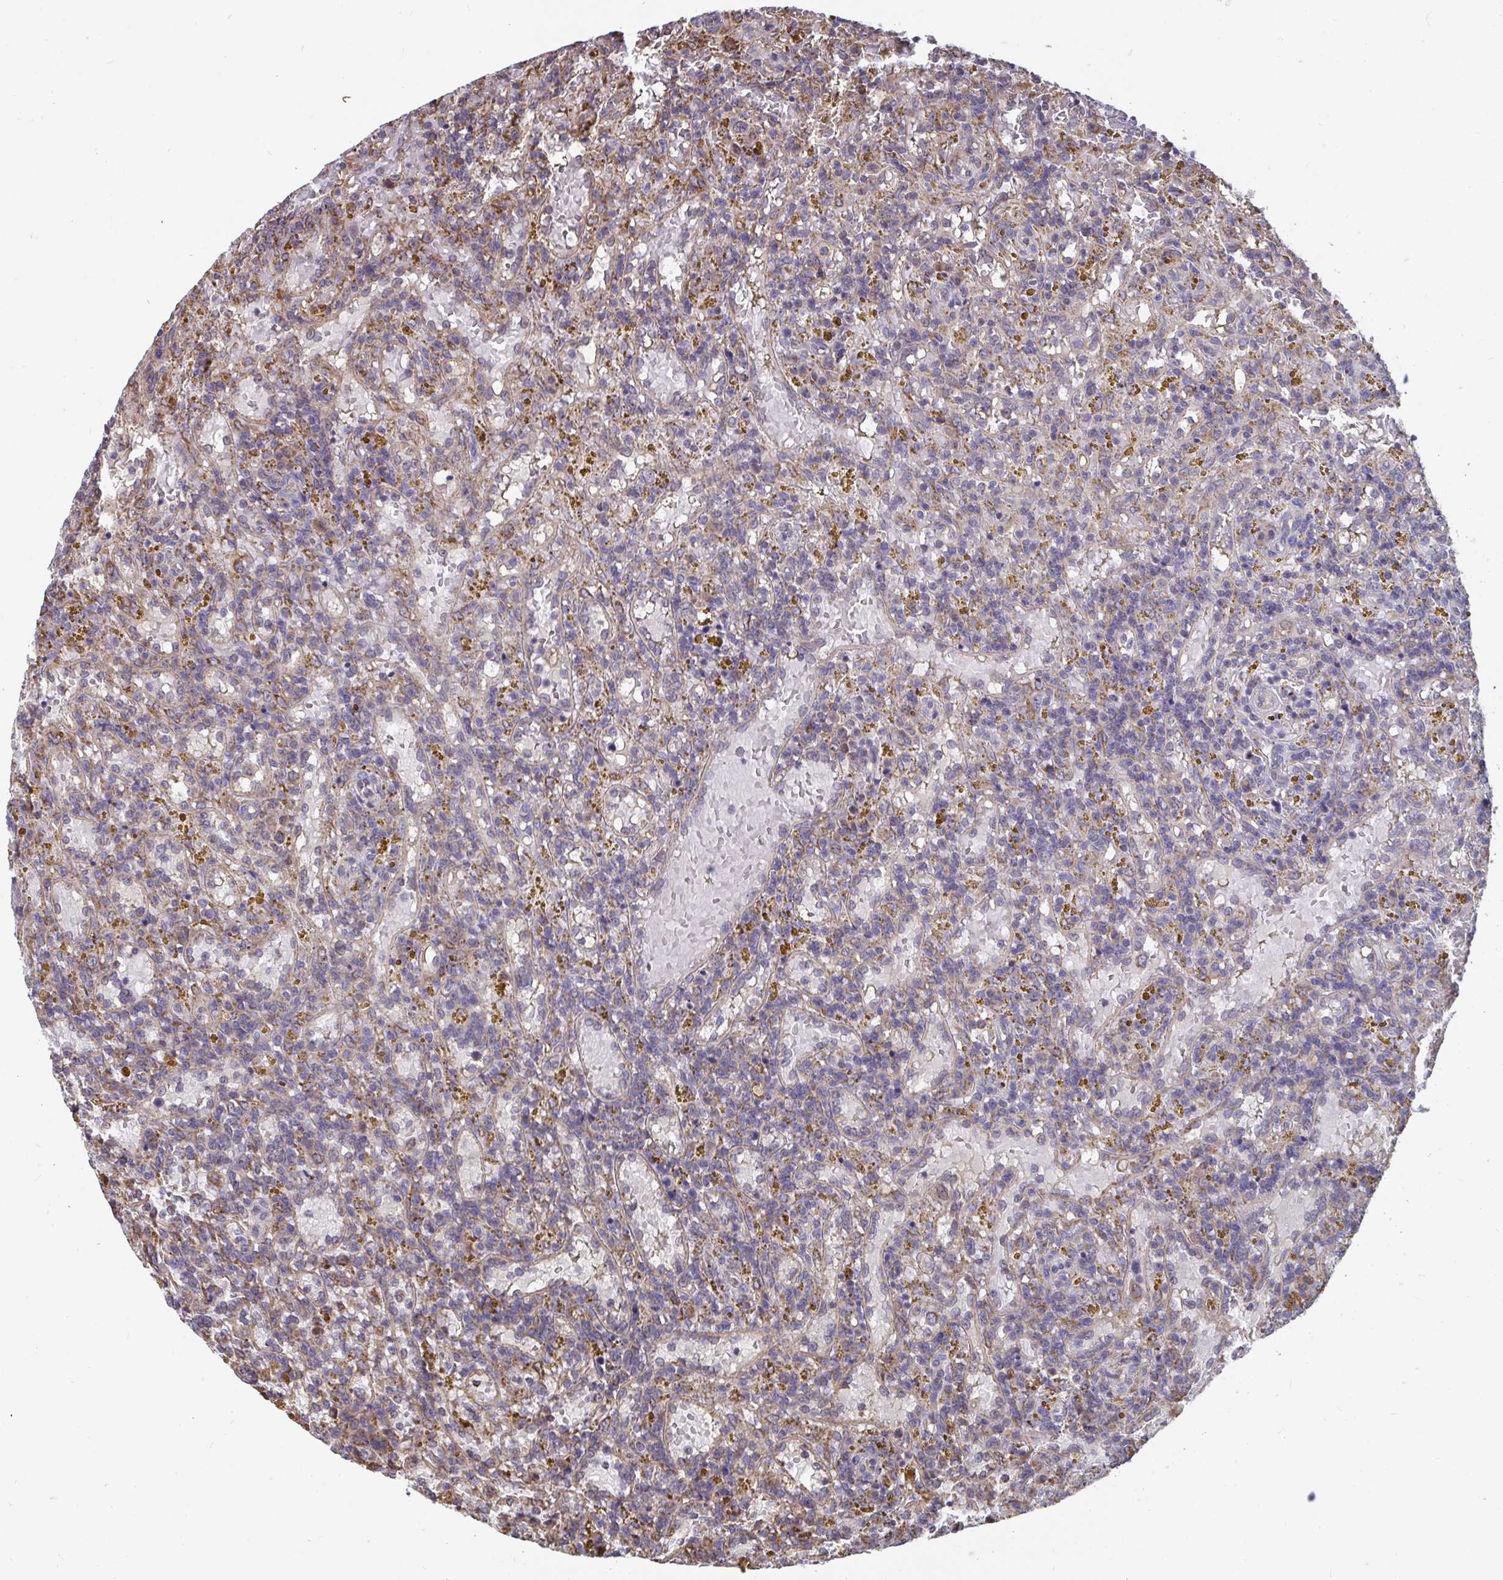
{"staining": {"intensity": "weak", "quantity": "25%-75%", "location": "cytoplasmic/membranous"}, "tissue": "lymphoma", "cell_type": "Tumor cells", "image_type": "cancer", "snomed": [{"axis": "morphology", "description": "Malignant lymphoma, non-Hodgkin's type, Low grade"}, {"axis": "topography", "description": "Spleen"}], "caption": "A photomicrograph of human malignant lymphoma, non-Hodgkin's type (low-grade) stained for a protein demonstrates weak cytoplasmic/membranous brown staining in tumor cells. (DAB = brown stain, brightfield microscopy at high magnification).", "gene": "ELAVL1", "patient": {"sex": "female", "age": 65}}